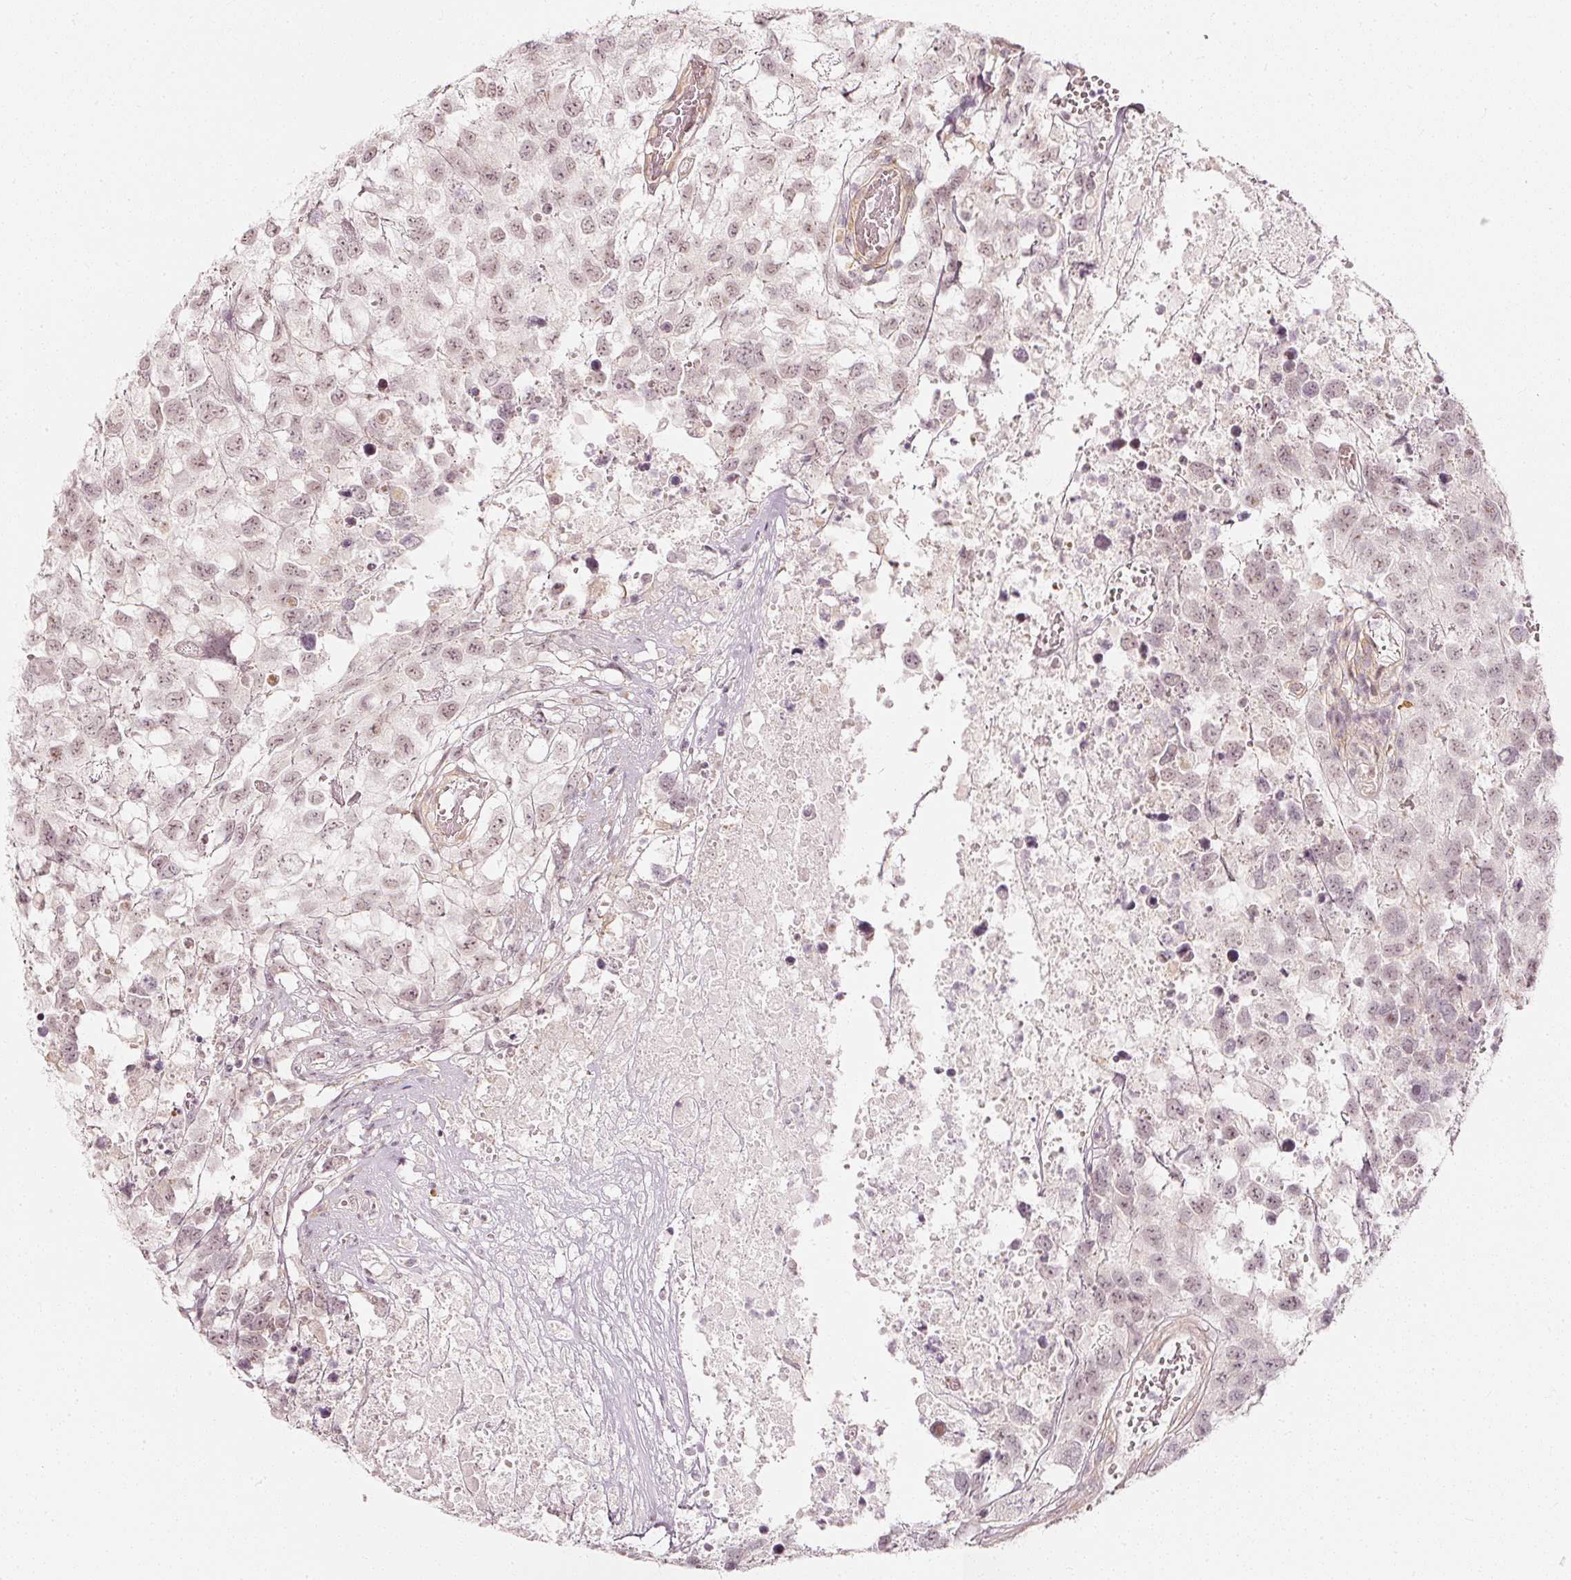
{"staining": {"intensity": "weak", "quantity": "<25%", "location": "nuclear"}, "tissue": "testis cancer", "cell_type": "Tumor cells", "image_type": "cancer", "snomed": [{"axis": "morphology", "description": "Carcinoma, Embryonal, NOS"}, {"axis": "topography", "description": "Testis"}], "caption": "There is no significant positivity in tumor cells of embryonal carcinoma (testis).", "gene": "DRD2", "patient": {"sex": "male", "age": 83}}